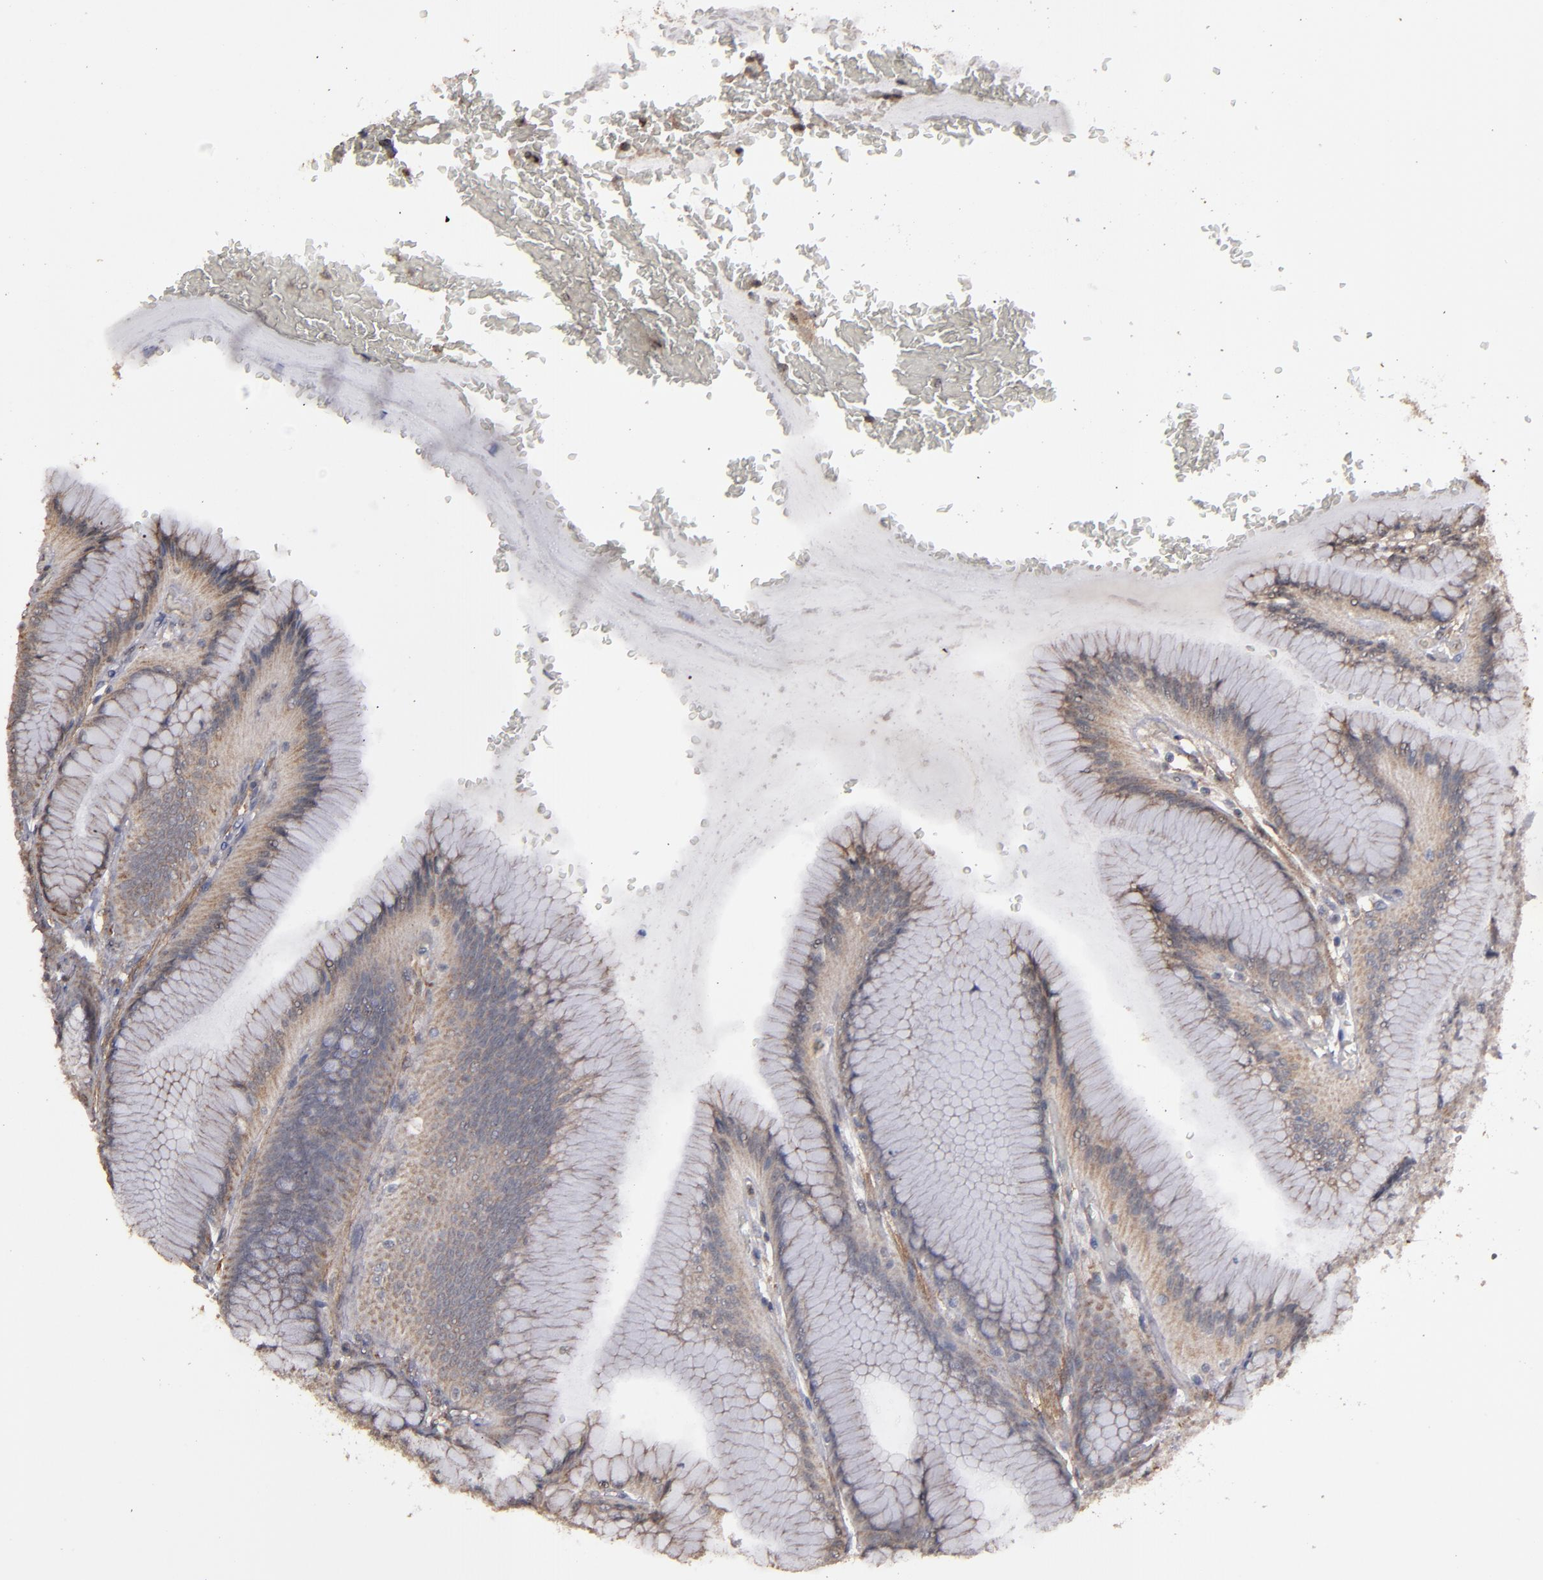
{"staining": {"intensity": "moderate", "quantity": ">75%", "location": "cytoplasmic/membranous"}, "tissue": "stomach", "cell_type": "Glandular cells", "image_type": "normal", "snomed": [{"axis": "morphology", "description": "Normal tissue, NOS"}, {"axis": "morphology", "description": "Adenocarcinoma, NOS"}, {"axis": "topography", "description": "Stomach"}, {"axis": "topography", "description": "Stomach, lower"}], "caption": "IHC of unremarkable stomach demonstrates medium levels of moderate cytoplasmic/membranous expression in about >75% of glandular cells.", "gene": "CD55", "patient": {"sex": "female", "age": 65}}